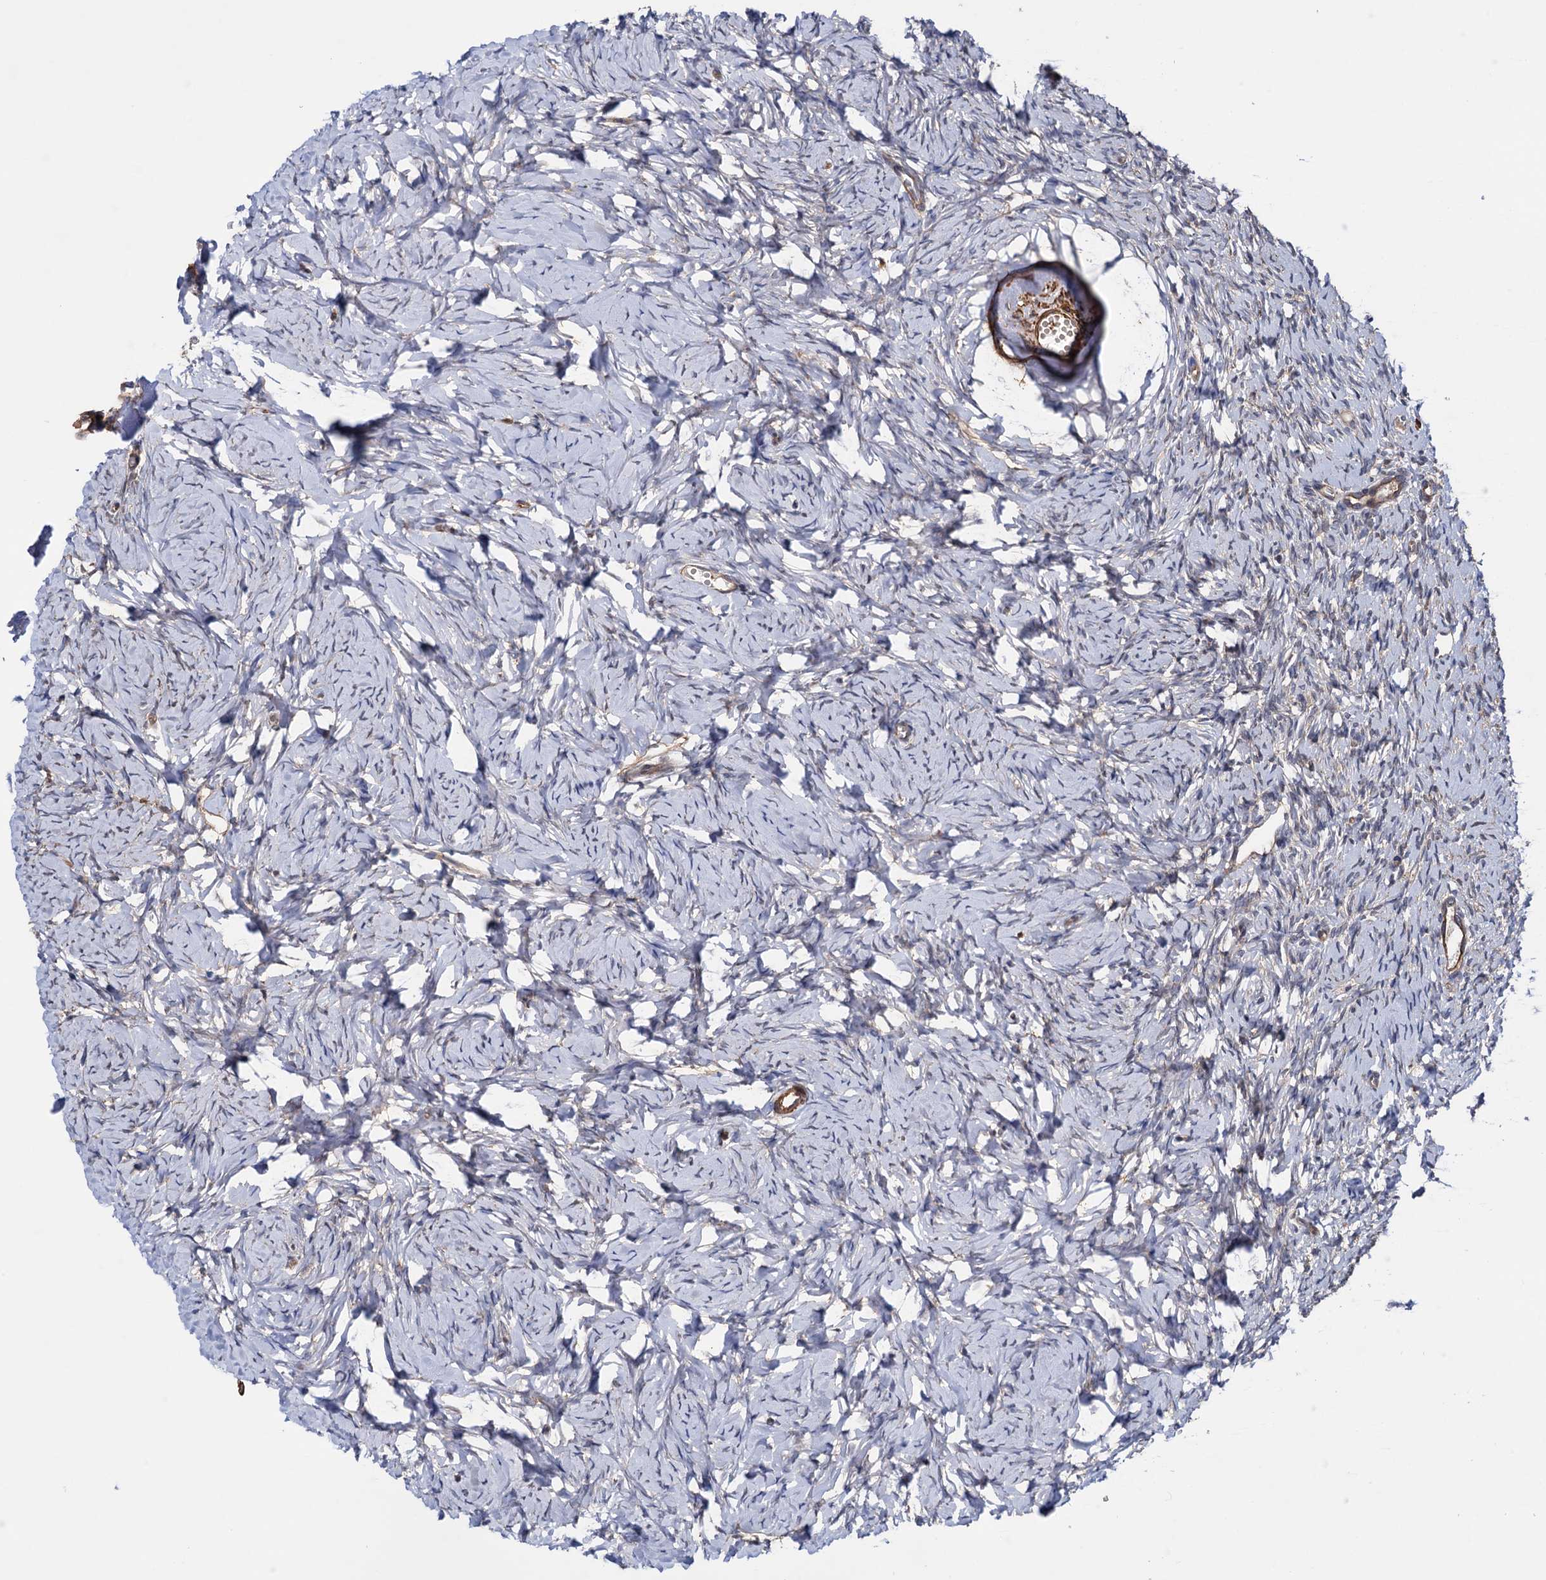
{"staining": {"intensity": "negative", "quantity": "none", "location": "none"}, "tissue": "ovary", "cell_type": "Ovarian stroma cells", "image_type": "normal", "snomed": [{"axis": "morphology", "description": "Normal tissue, NOS"}, {"axis": "topography", "description": "Ovary"}], "caption": "Immunohistochemistry of normal ovary demonstrates no staining in ovarian stroma cells.", "gene": "ATP8B4", "patient": {"sex": "female", "age": 51}}